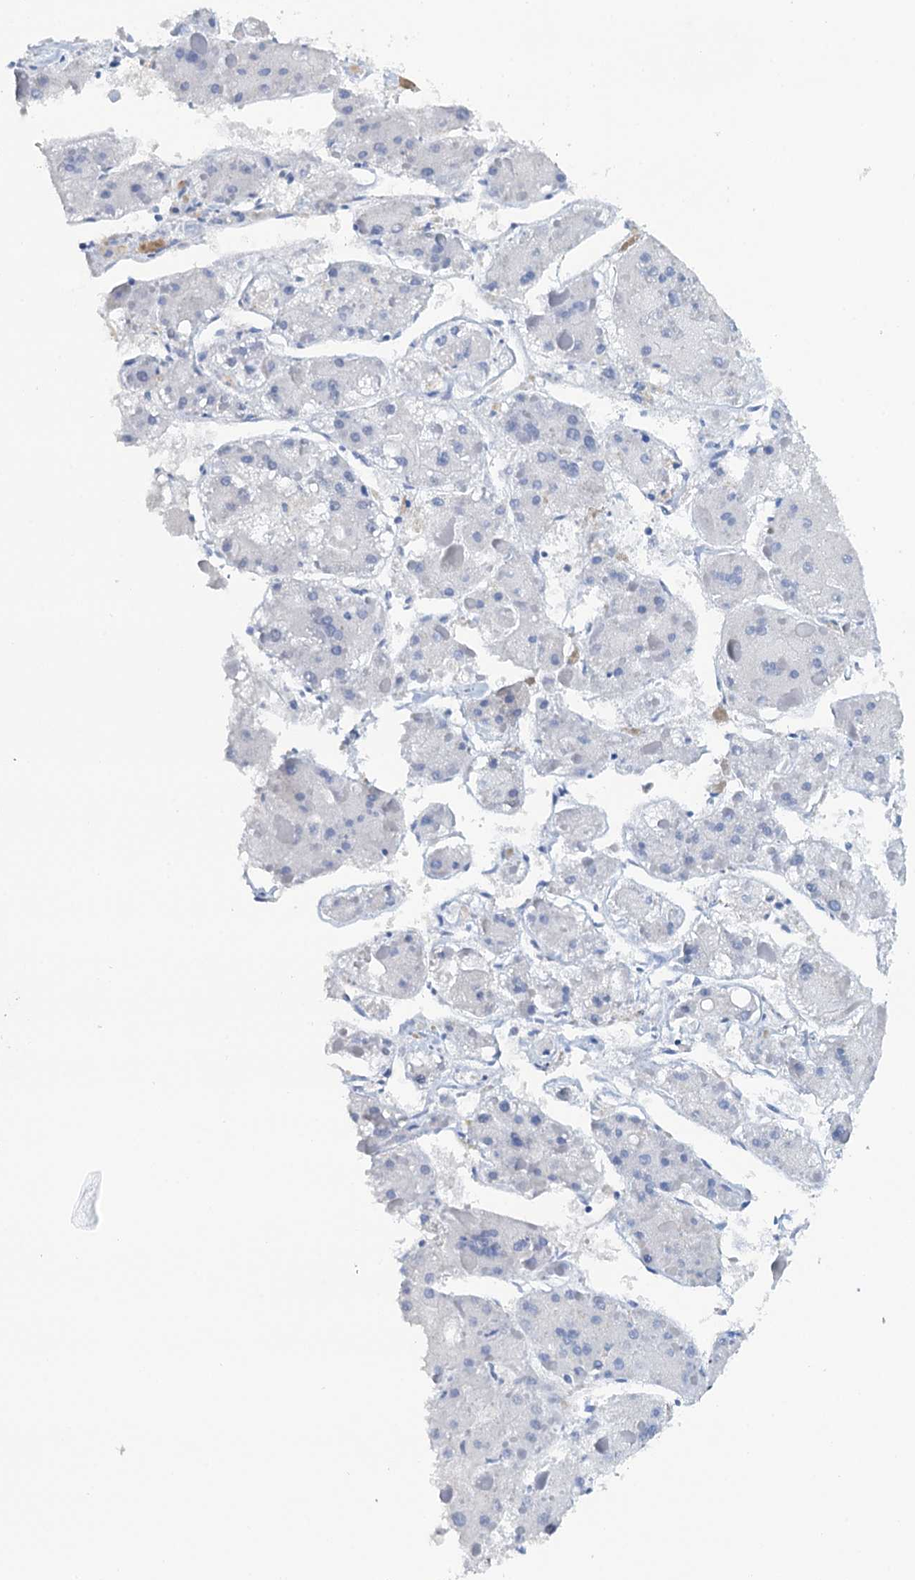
{"staining": {"intensity": "negative", "quantity": "none", "location": "none"}, "tissue": "liver cancer", "cell_type": "Tumor cells", "image_type": "cancer", "snomed": [{"axis": "morphology", "description": "Carcinoma, Hepatocellular, NOS"}, {"axis": "topography", "description": "Liver"}], "caption": "Immunohistochemistry (IHC) of liver cancer demonstrates no staining in tumor cells. (DAB immunohistochemistry with hematoxylin counter stain).", "gene": "SLTM", "patient": {"sex": "female", "age": 73}}